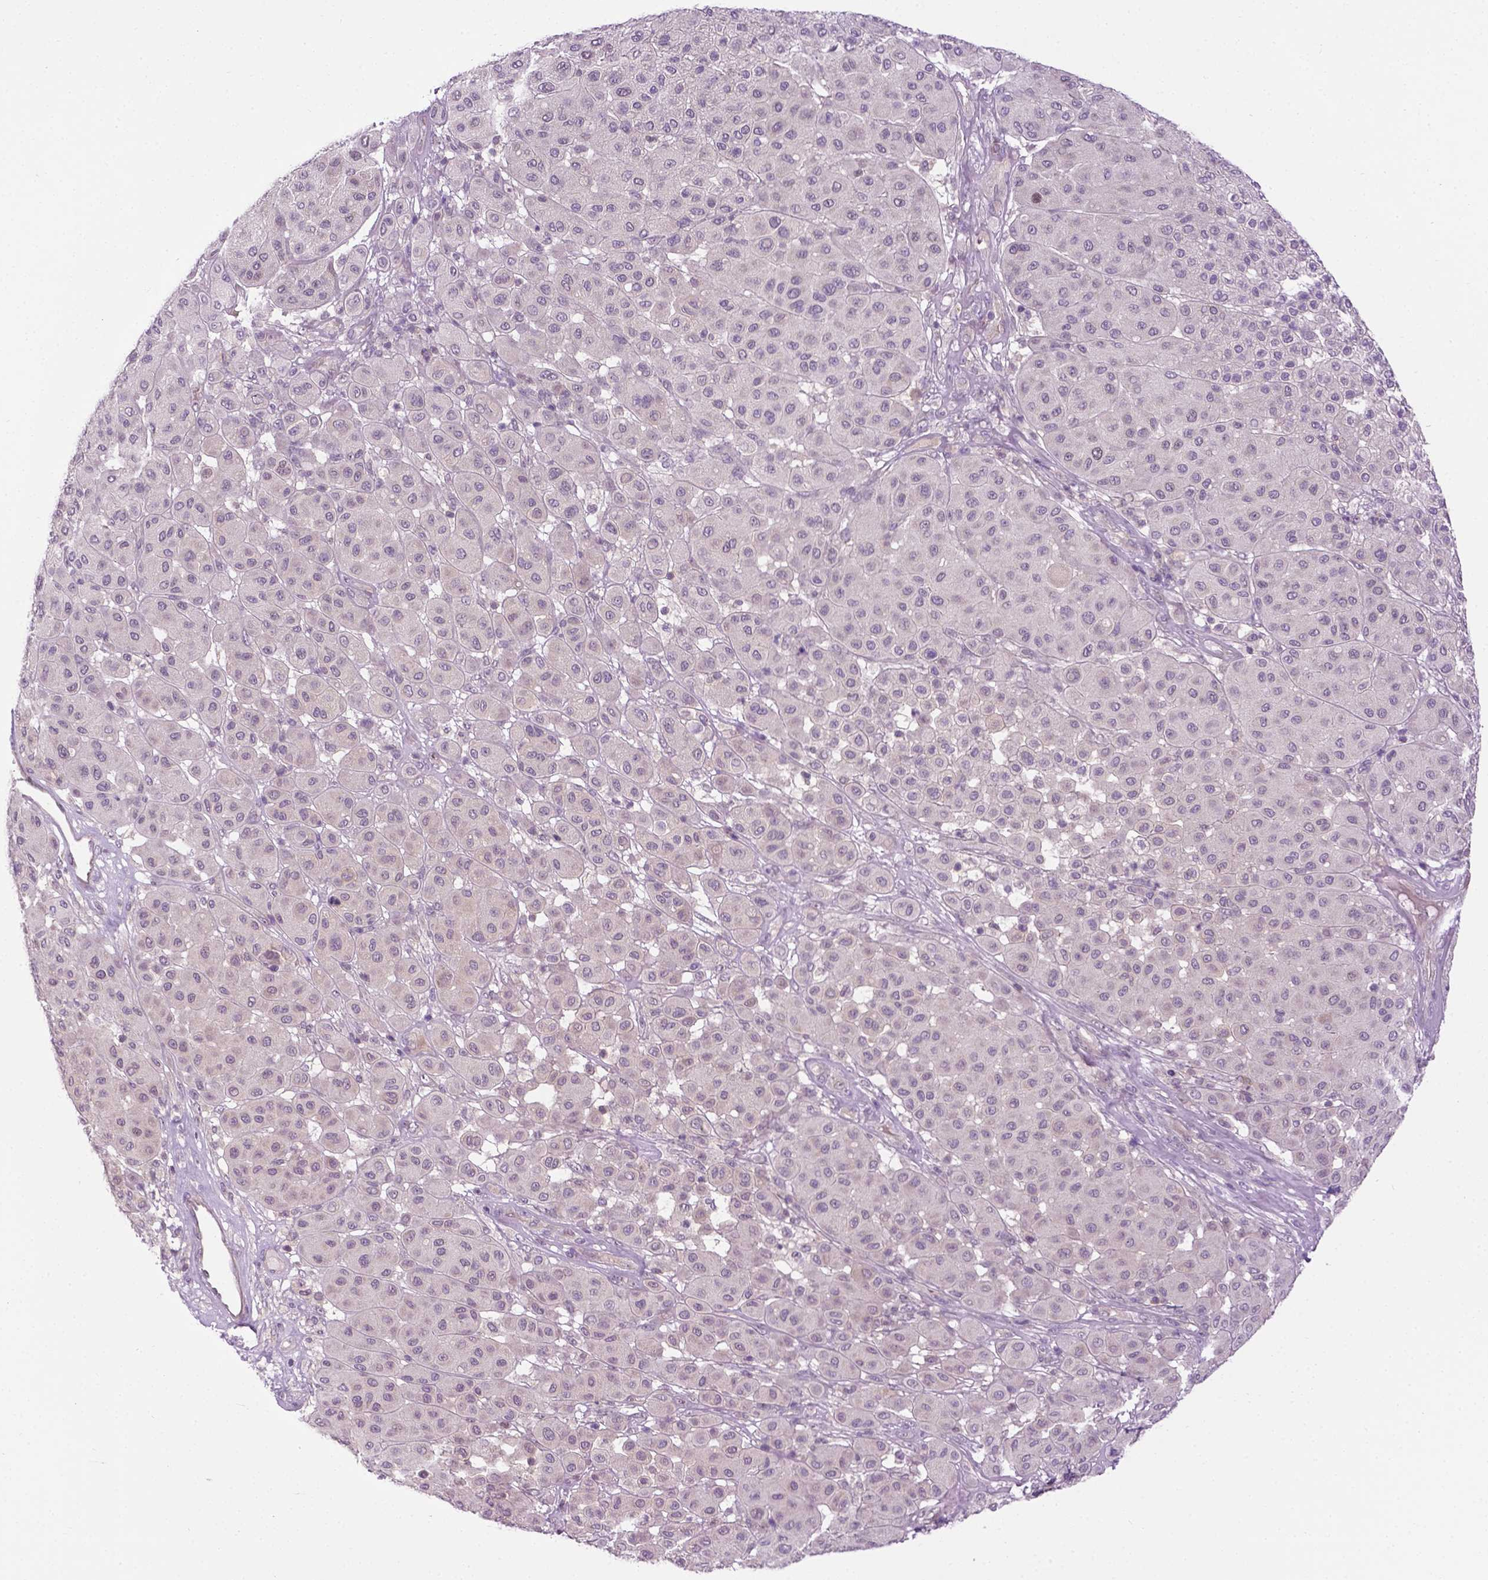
{"staining": {"intensity": "weak", "quantity": "<25%", "location": "nuclear"}, "tissue": "melanoma", "cell_type": "Tumor cells", "image_type": "cancer", "snomed": [{"axis": "morphology", "description": "Malignant melanoma, Metastatic site"}, {"axis": "topography", "description": "Smooth muscle"}], "caption": "Protein analysis of melanoma exhibits no significant expression in tumor cells.", "gene": "DENND4A", "patient": {"sex": "male", "age": 41}}